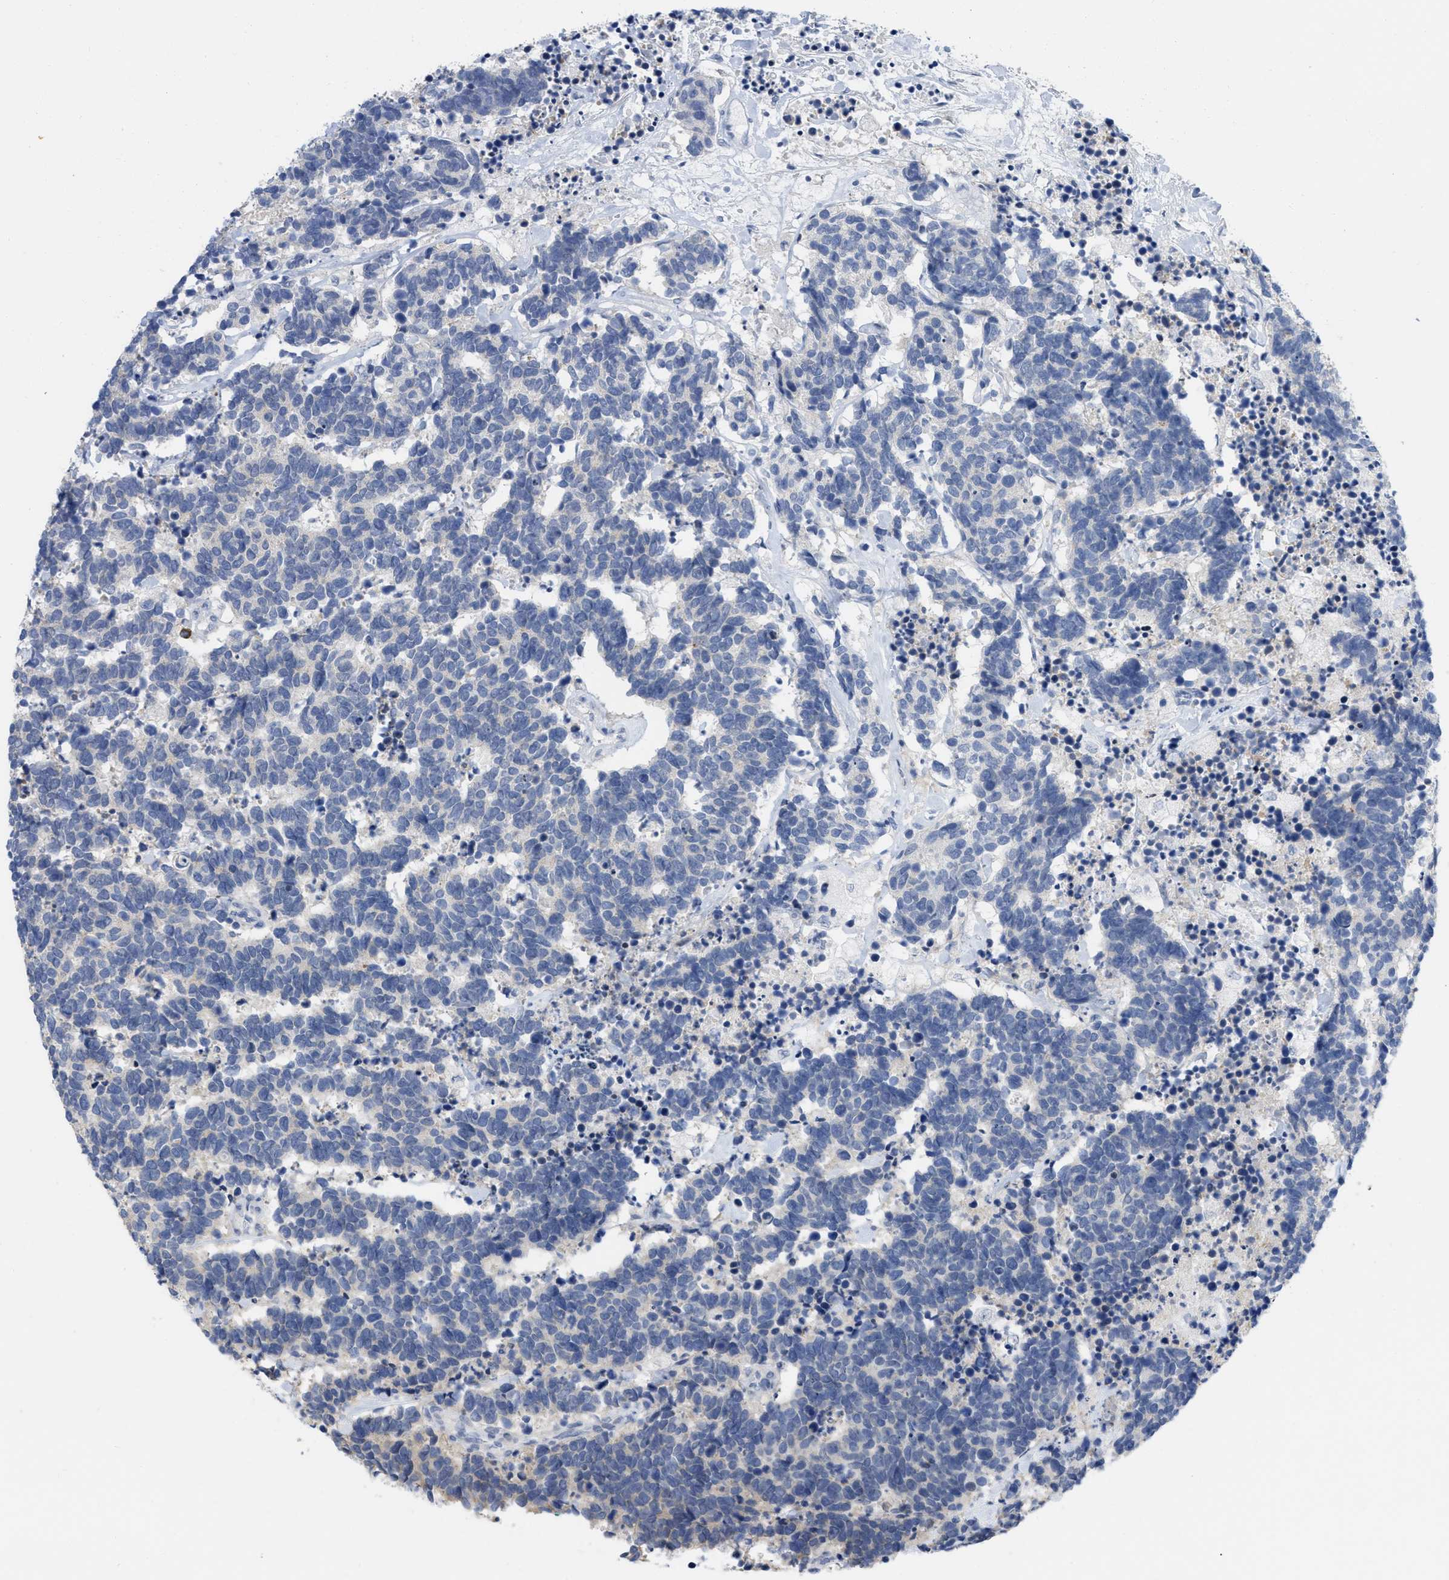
{"staining": {"intensity": "negative", "quantity": "none", "location": "none"}, "tissue": "carcinoid", "cell_type": "Tumor cells", "image_type": "cancer", "snomed": [{"axis": "morphology", "description": "Carcinoma, NOS"}, {"axis": "morphology", "description": "Carcinoid, malignant, NOS"}, {"axis": "topography", "description": "Urinary bladder"}], "caption": "Protein analysis of carcinoid displays no significant positivity in tumor cells.", "gene": "ACKR1", "patient": {"sex": "male", "age": 57}}